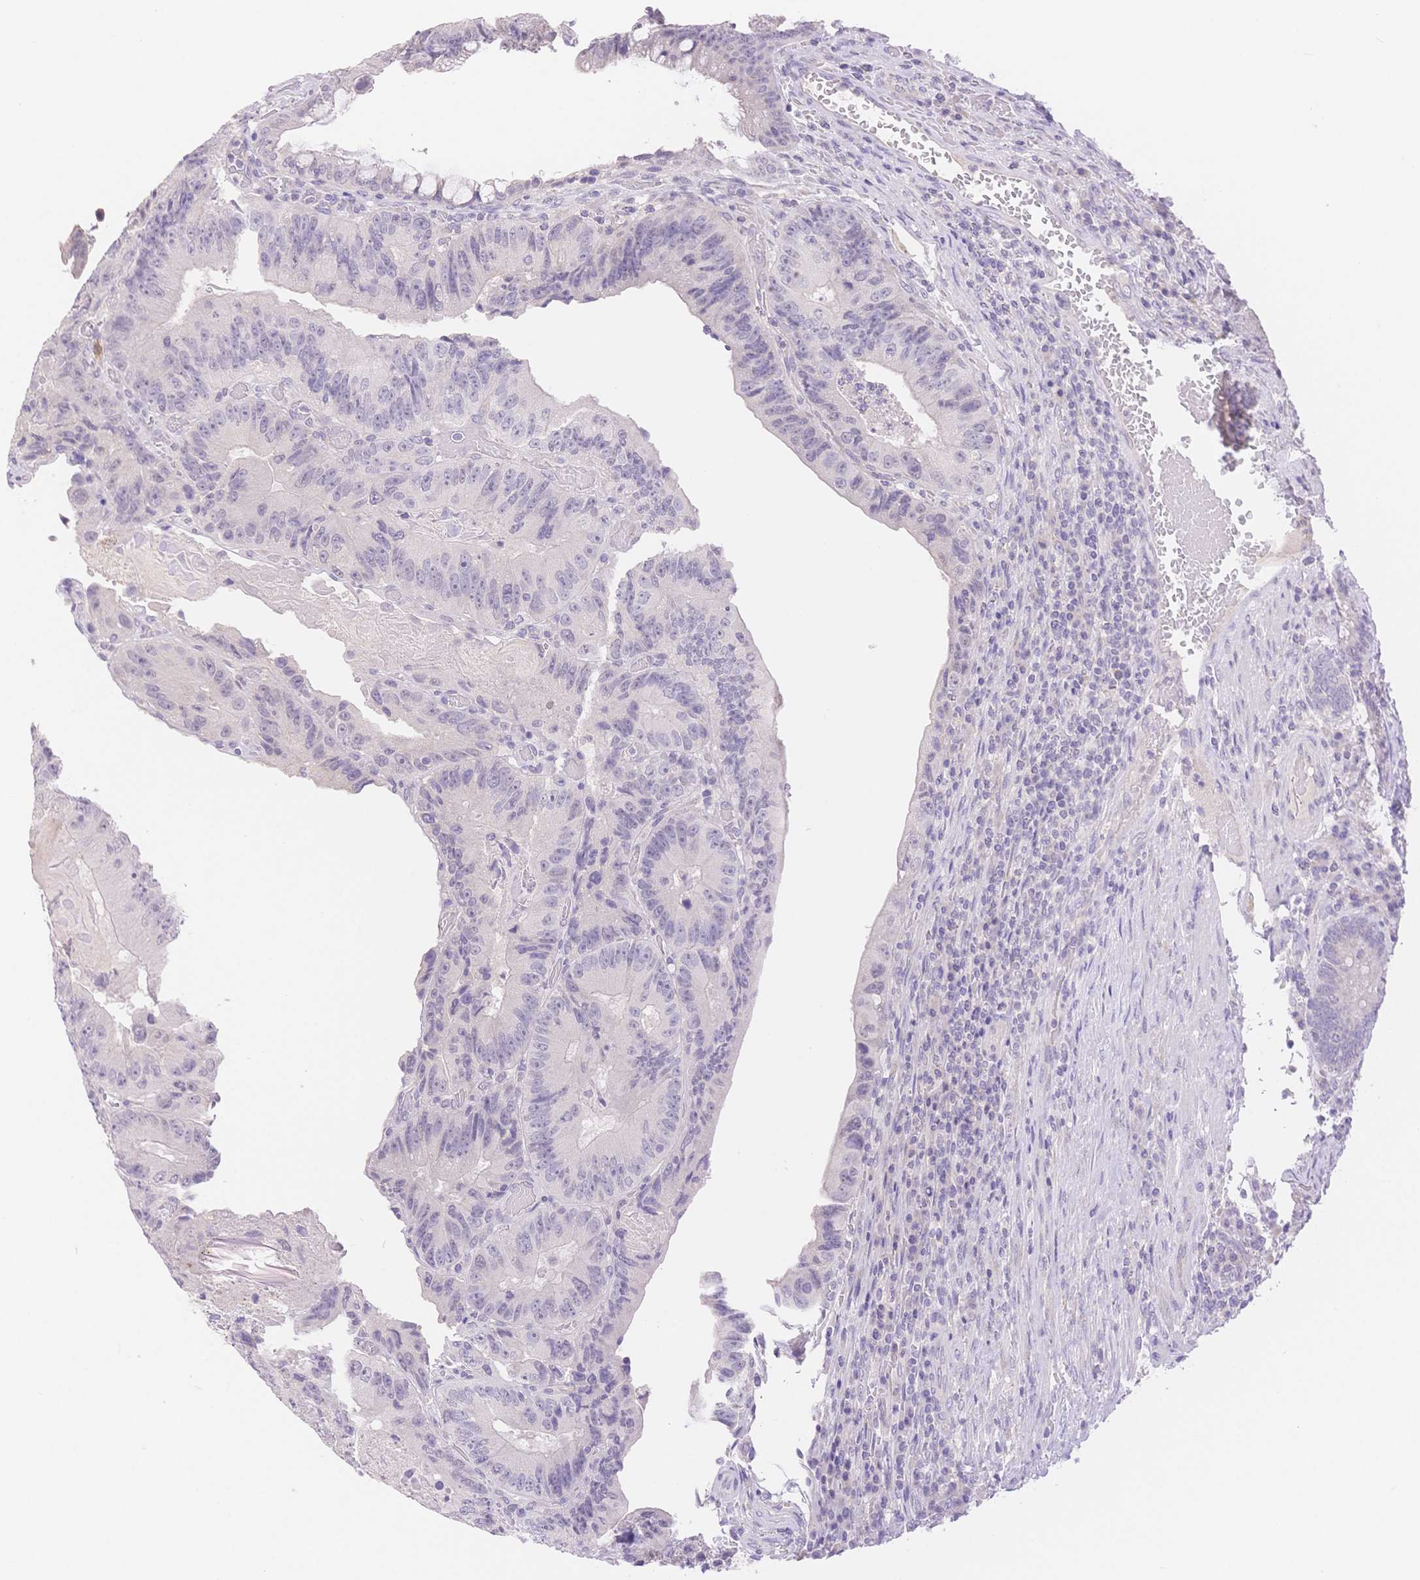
{"staining": {"intensity": "negative", "quantity": "none", "location": "none"}, "tissue": "colorectal cancer", "cell_type": "Tumor cells", "image_type": "cancer", "snomed": [{"axis": "morphology", "description": "Adenocarcinoma, NOS"}, {"axis": "topography", "description": "Colon"}], "caption": "Human adenocarcinoma (colorectal) stained for a protein using immunohistochemistry demonstrates no positivity in tumor cells.", "gene": "MYOM1", "patient": {"sex": "female", "age": 86}}